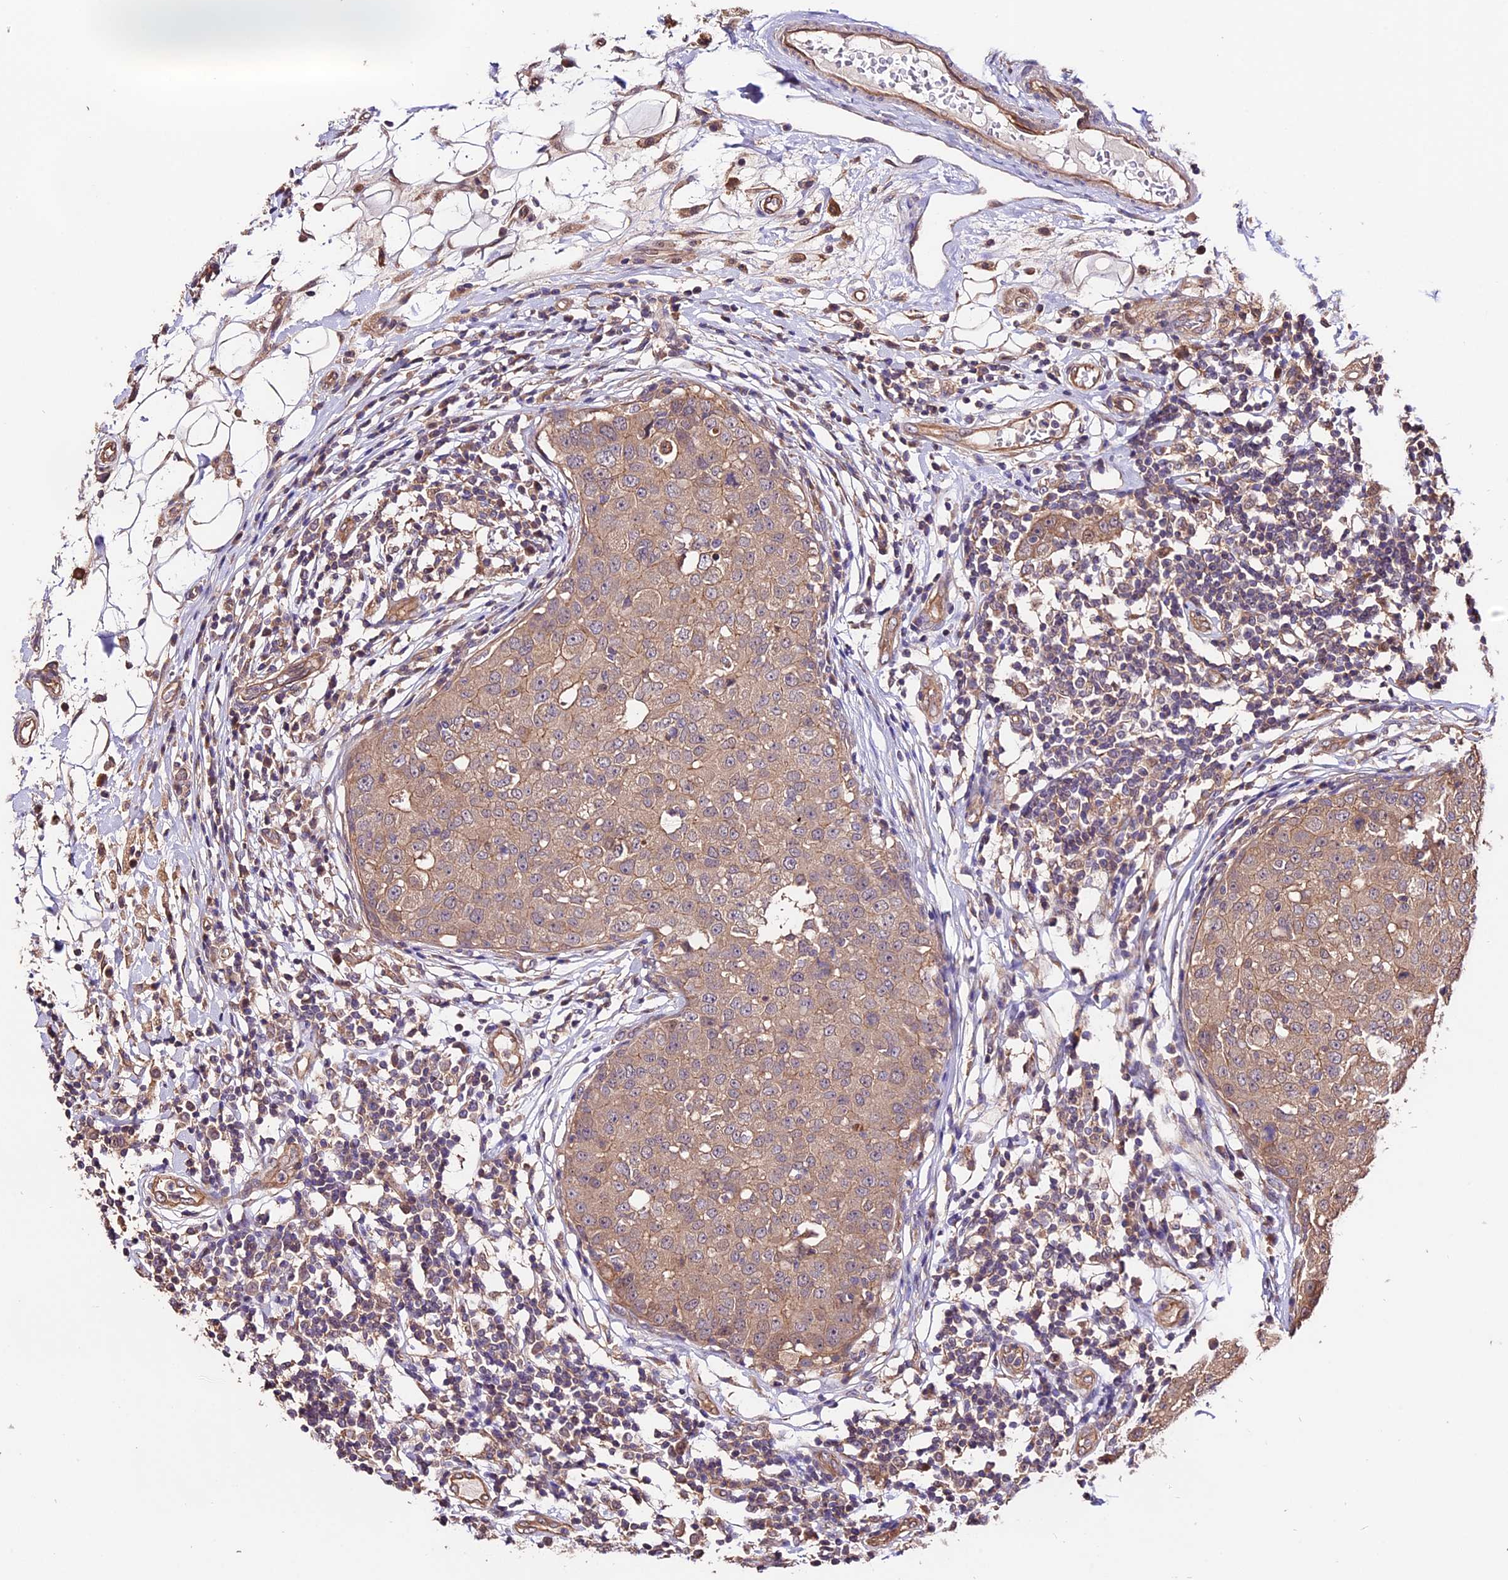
{"staining": {"intensity": "weak", "quantity": ">75%", "location": "cytoplasmic/membranous"}, "tissue": "breast cancer", "cell_type": "Tumor cells", "image_type": "cancer", "snomed": [{"axis": "morphology", "description": "Duct carcinoma"}, {"axis": "topography", "description": "Breast"}], "caption": "About >75% of tumor cells in human intraductal carcinoma (breast) exhibit weak cytoplasmic/membranous protein positivity as visualized by brown immunohistochemical staining.", "gene": "CES3", "patient": {"sex": "female", "age": 27}}